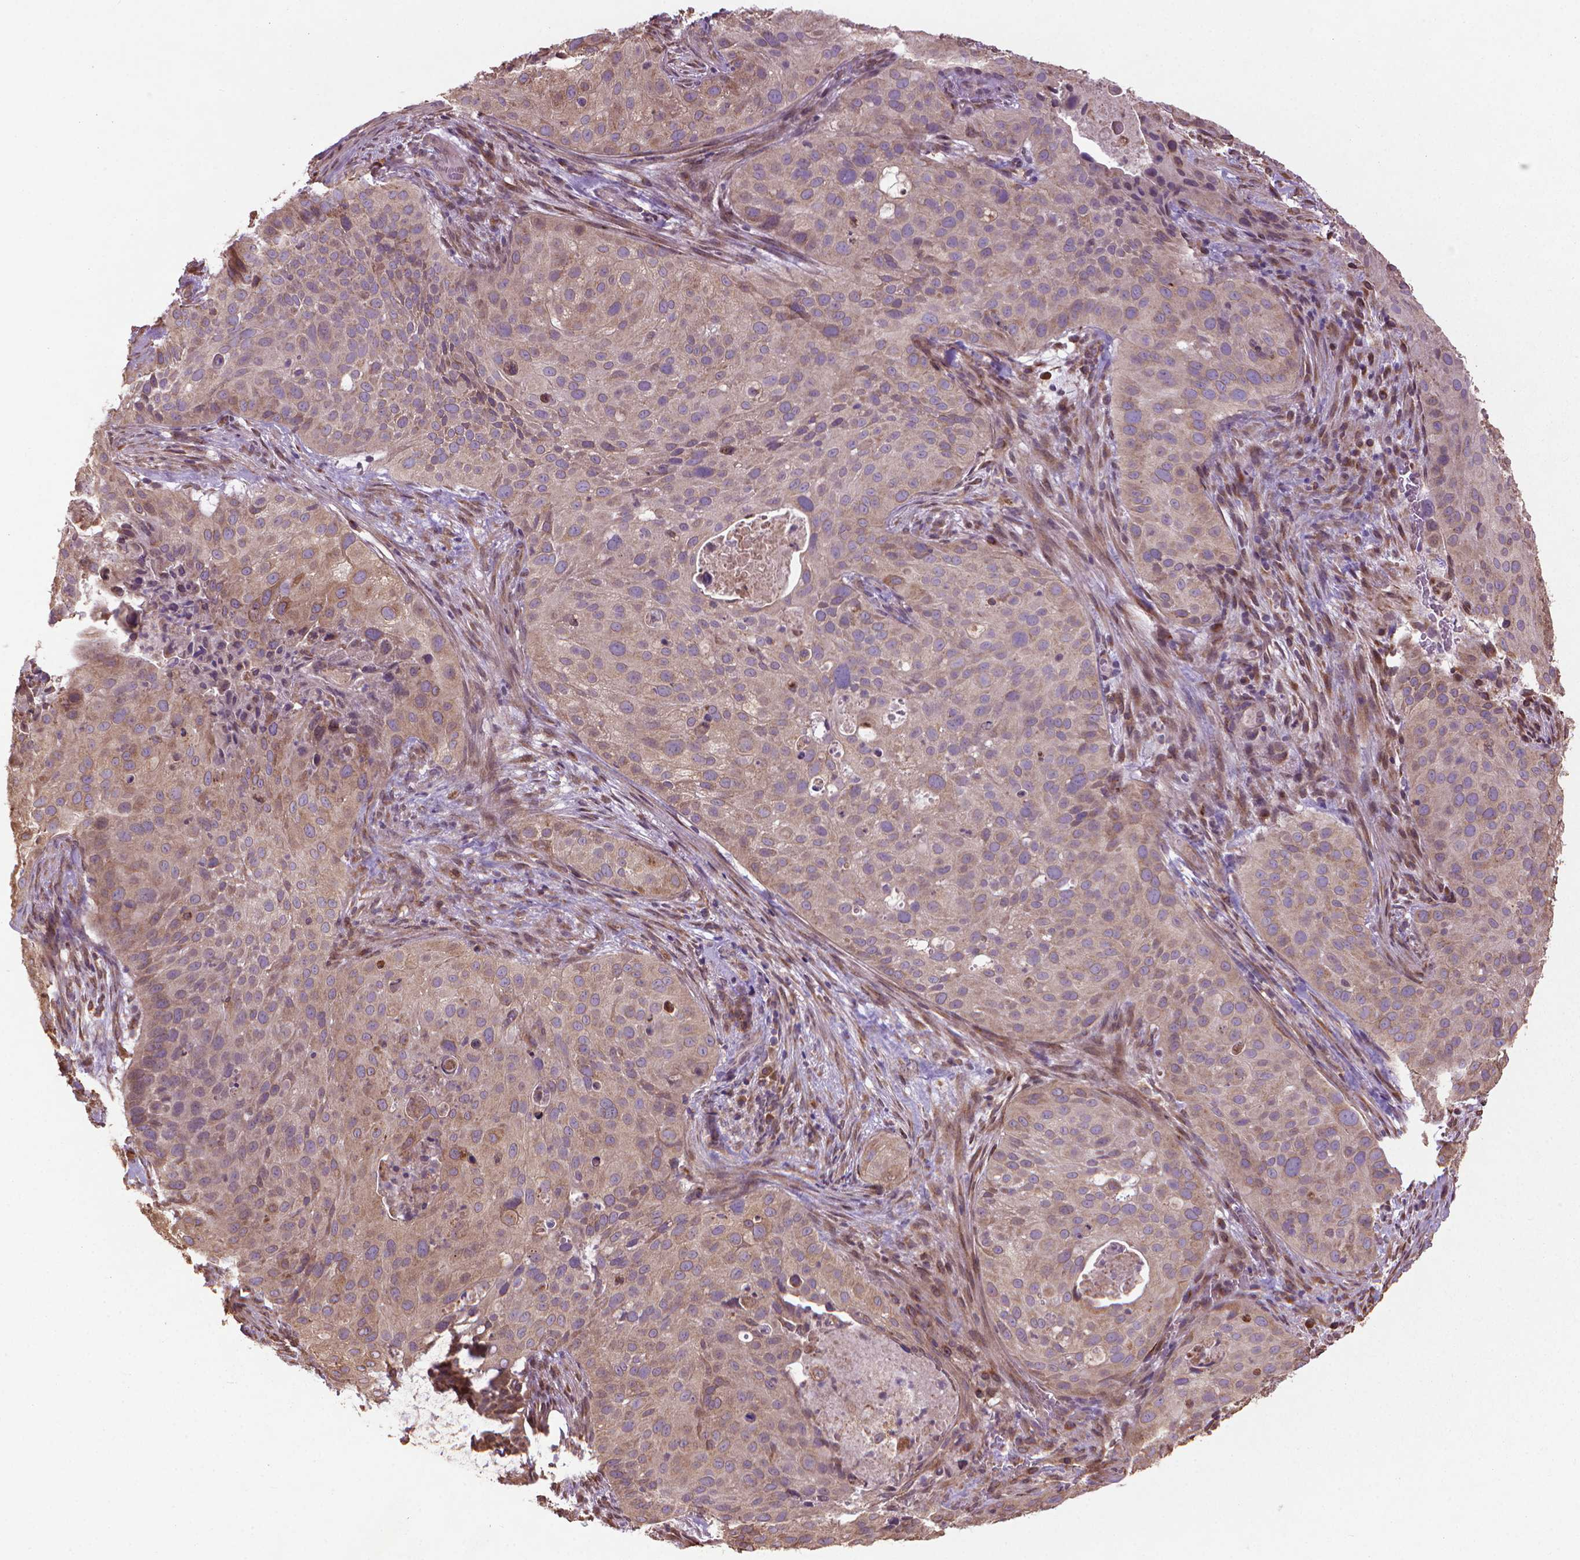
{"staining": {"intensity": "weak", "quantity": "25%-75%", "location": "cytoplasmic/membranous"}, "tissue": "cervical cancer", "cell_type": "Tumor cells", "image_type": "cancer", "snomed": [{"axis": "morphology", "description": "Squamous cell carcinoma, NOS"}, {"axis": "topography", "description": "Cervix"}], "caption": "Immunohistochemical staining of human cervical squamous cell carcinoma reveals weak cytoplasmic/membranous protein positivity in approximately 25%-75% of tumor cells.", "gene": "GAS1", "patient": {"sex": "female", "age": 38}}